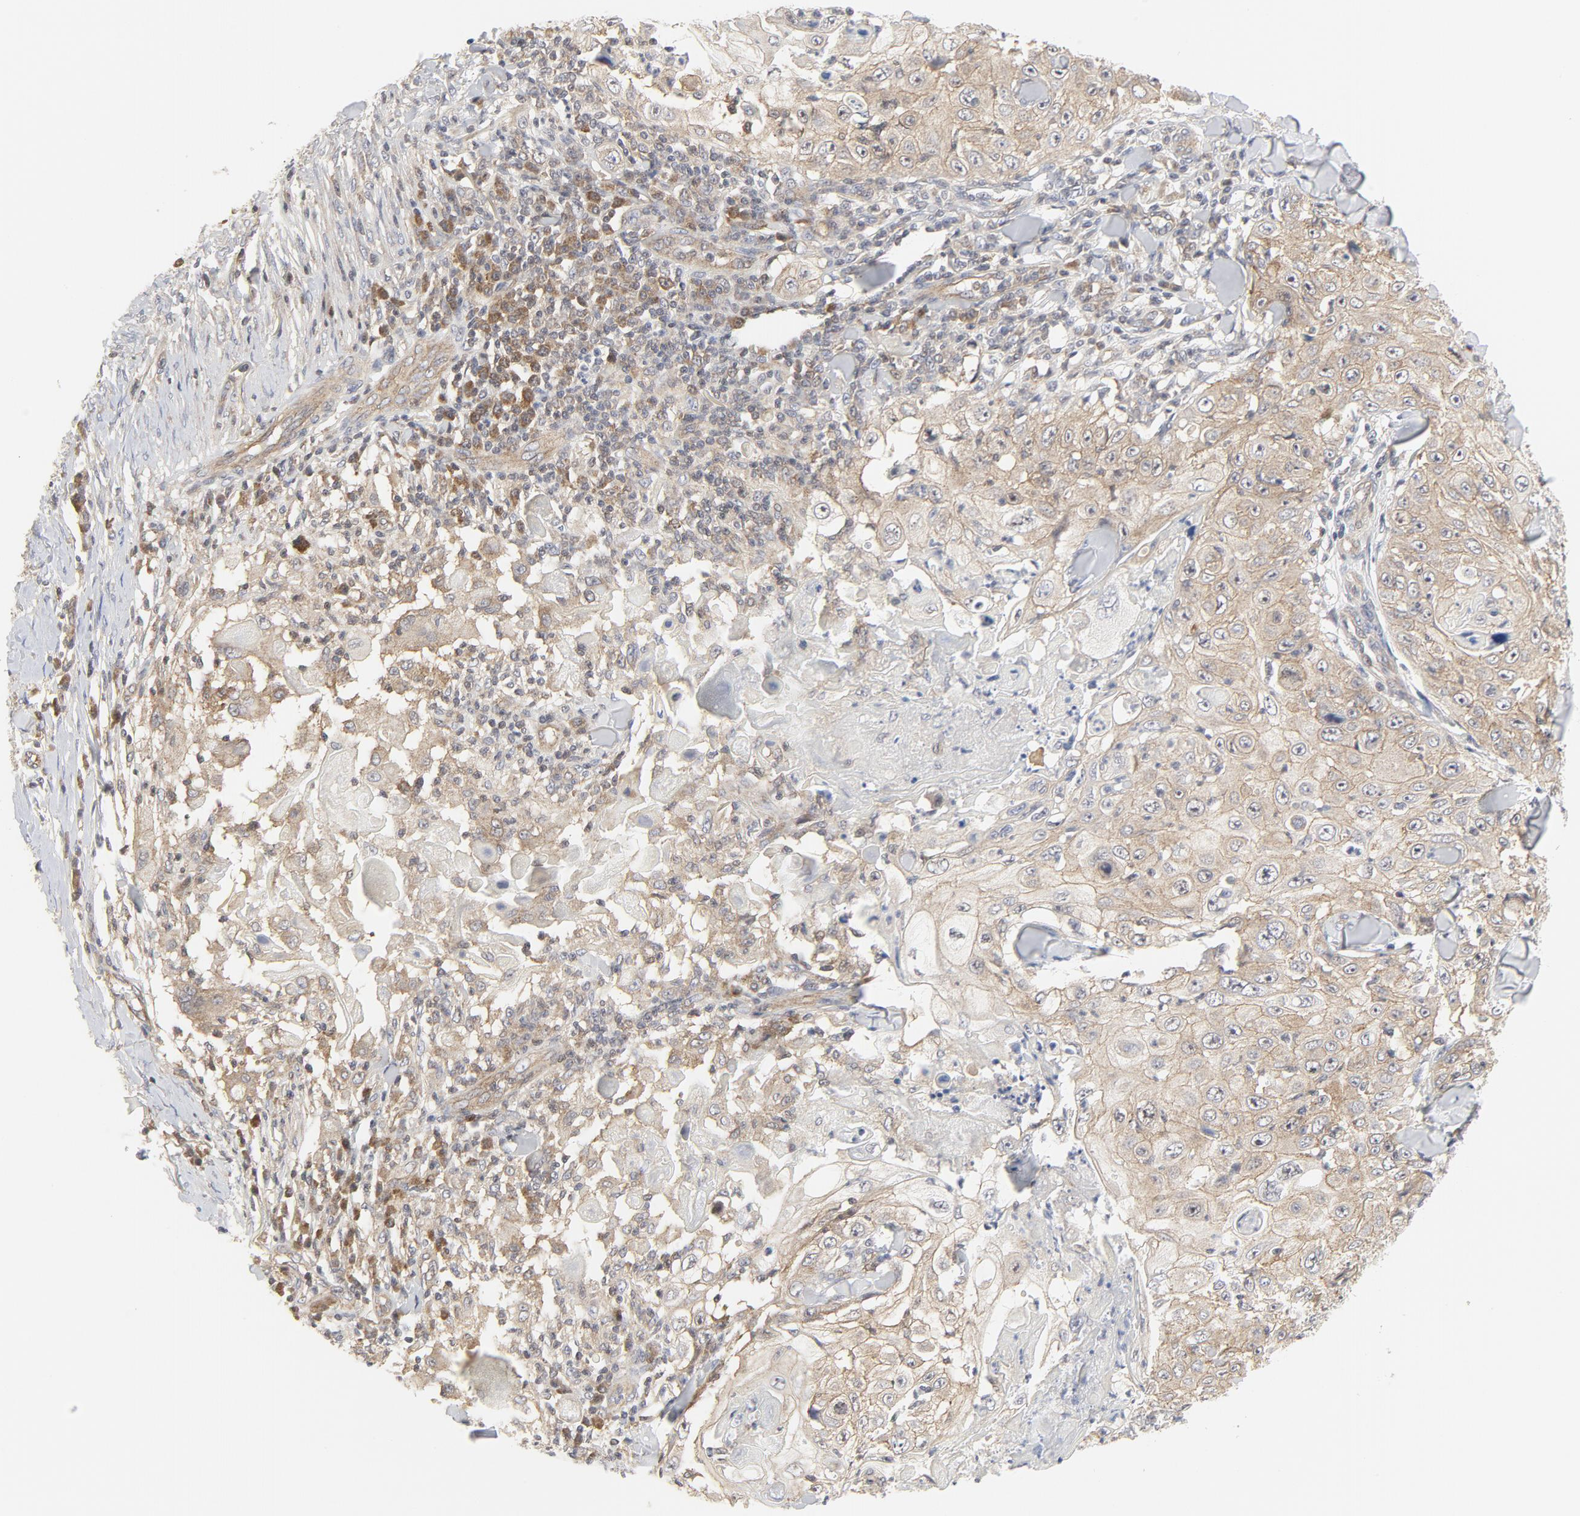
{"staining": {"intensity": "weak", "quantity": ">75%", "location": "cytoplasmic/membranous"}, "tissue": "skin cancer", "cell_type": "Tumor cells", "image_type": "cancer", "snomed": [{"axis": "morphology", "description": "Squamous cell carcinoma, NOS"}, {"axis": "topography", "description": "Skin"}], "caption": "Skin squamous cell carcinoma tissue exhibits weak cytoplasmic/membranous staining in approximately >75% of tumor cells Using DAB (3,3'-diaminobenzidine) (brown) and hematoxylin (blue) stains, captured at high magnification using brightfield microscopy.", "gene": "MAP2K7", "patient": {"sex": "male", "age": 86}}